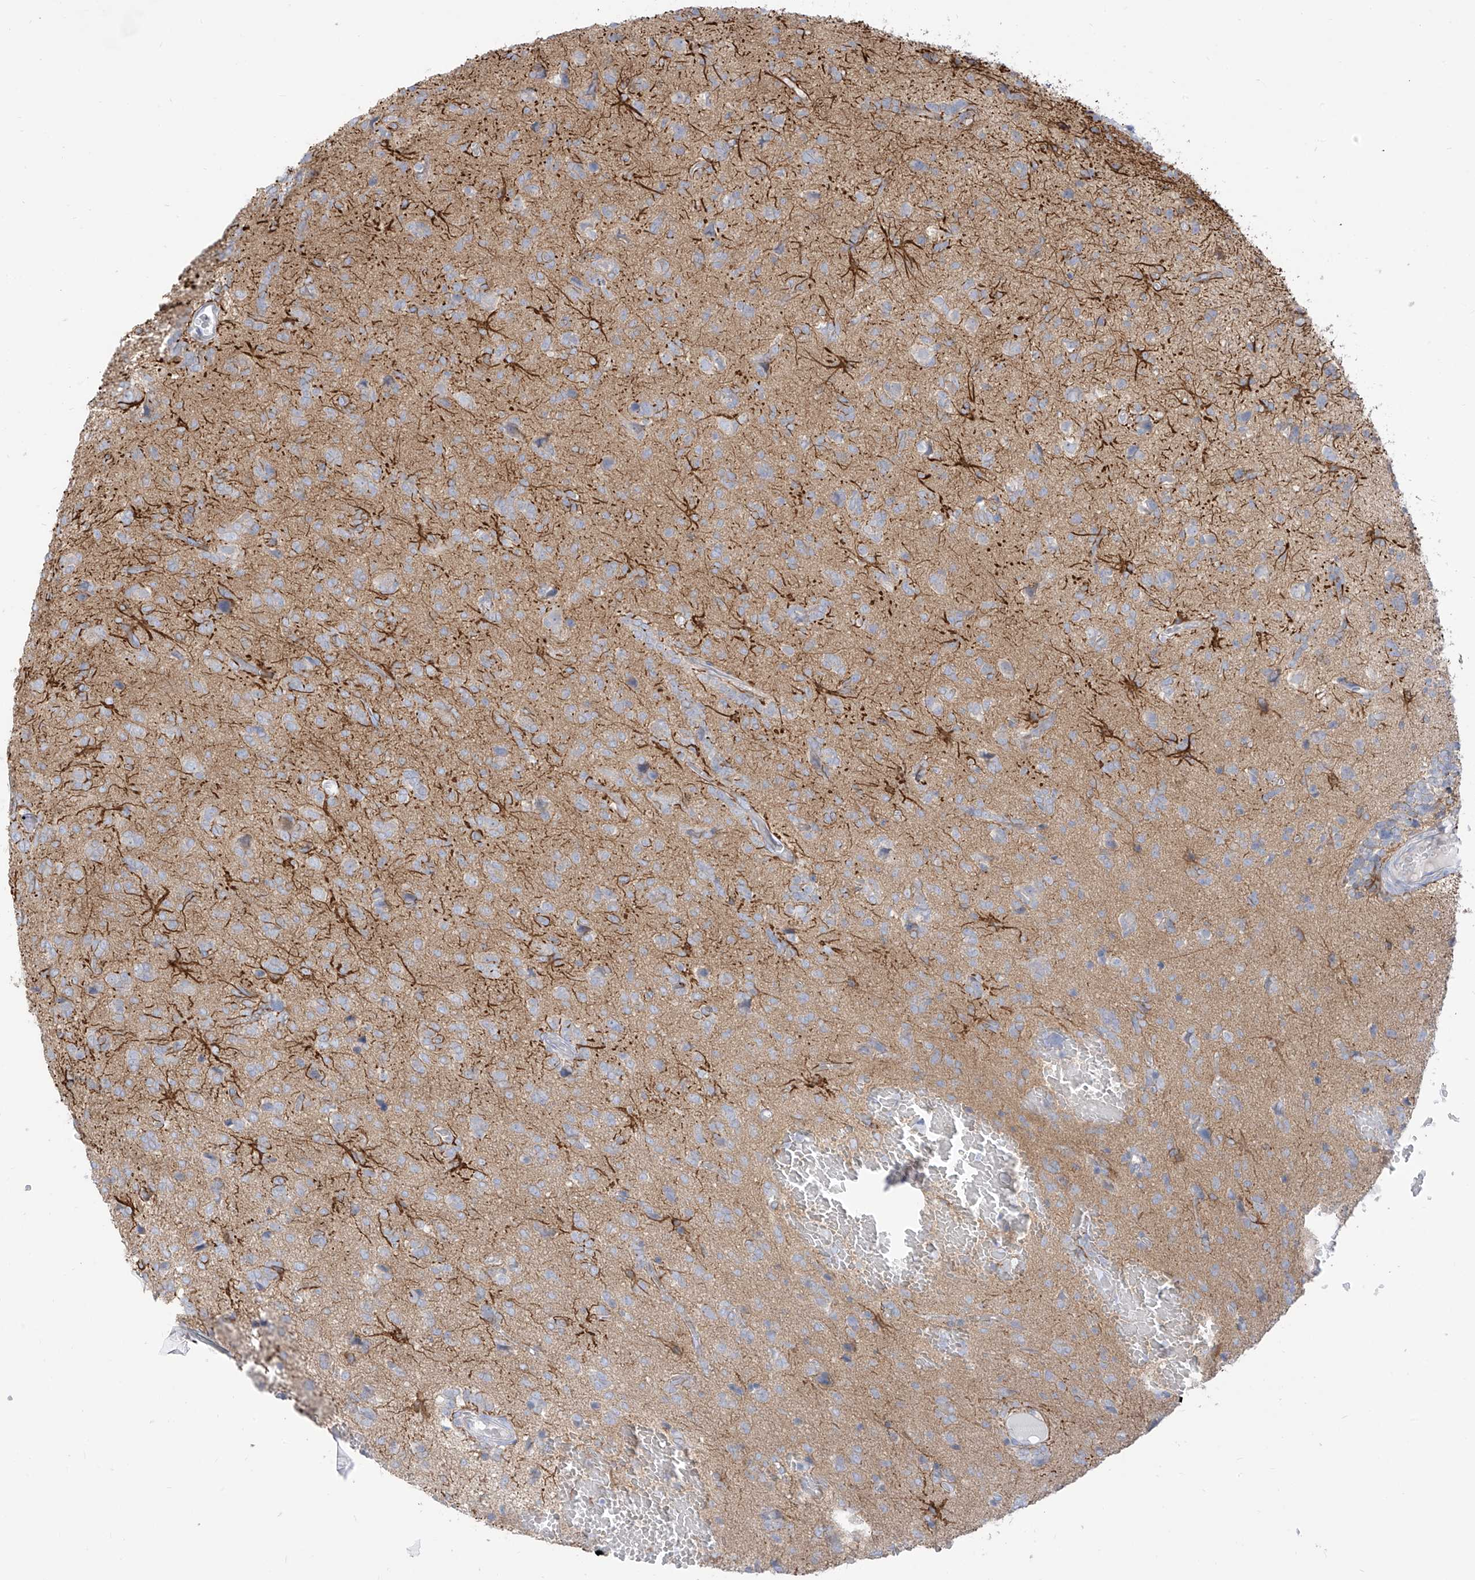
{"staining": {"intensity": "negative", "quantity": "none", "location": "none"}, "tissue": "glioma", "cell_type": "Tumor cells", "image_type": "cancer", "snomed": [{"axis": "morphology", "description": "Glioma, malignant, High grade"}, {"axis": "topography", "description": "Brain"}], "caption": "Malignant glioma (high-grade) was stained to show a protein in brown. There is no significant staining in tumor cells. Nuclei are stained in blue.", "gene": "ARHGEF40", "patient": {"sex": "female", "age": 59}}